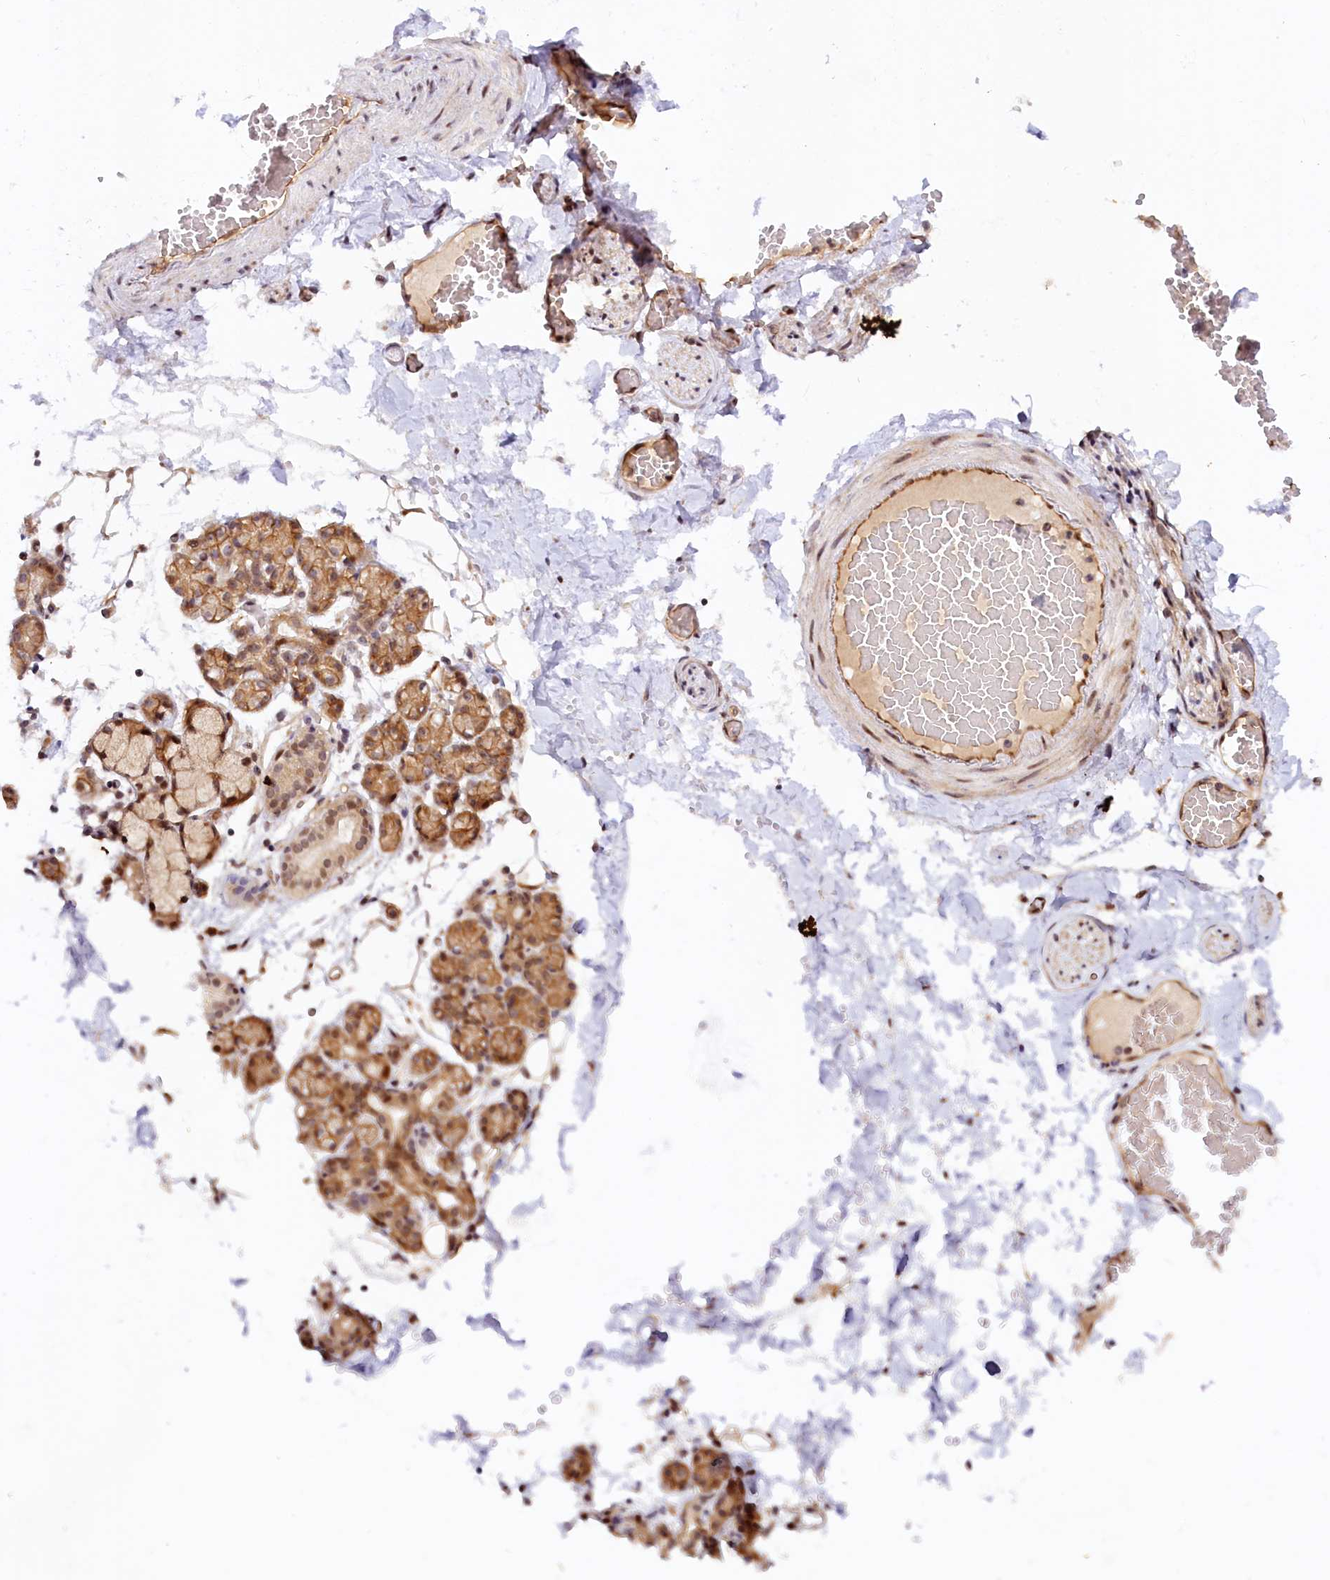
{"staining": {"intensity": "moderate", "quantity": ">75%", "location": "cytoplasmic/membranous,nuclear"}, "tissue": "salivary gland", "cell_type": "Glandular cells", "image_type": "normal", "snomed": [{"axis": "morphology", "description": "Normal tissue, NOS"}, {"axis": "topography", "description": "Salivary gland"}], "caption": "Immunohistochemistry histopathology image of benign salivary gland: human salivary gland stained using IHC demonstrates medium levels of moderate protein expression localized specifically in the cytoplasmic/membranous,nuclear of glandular cells, appearing as a cytoplasmic/membranous,nuclear brown color.", "gene": "ANKRD24", "patient": {"sex": "male", "age": 63}}